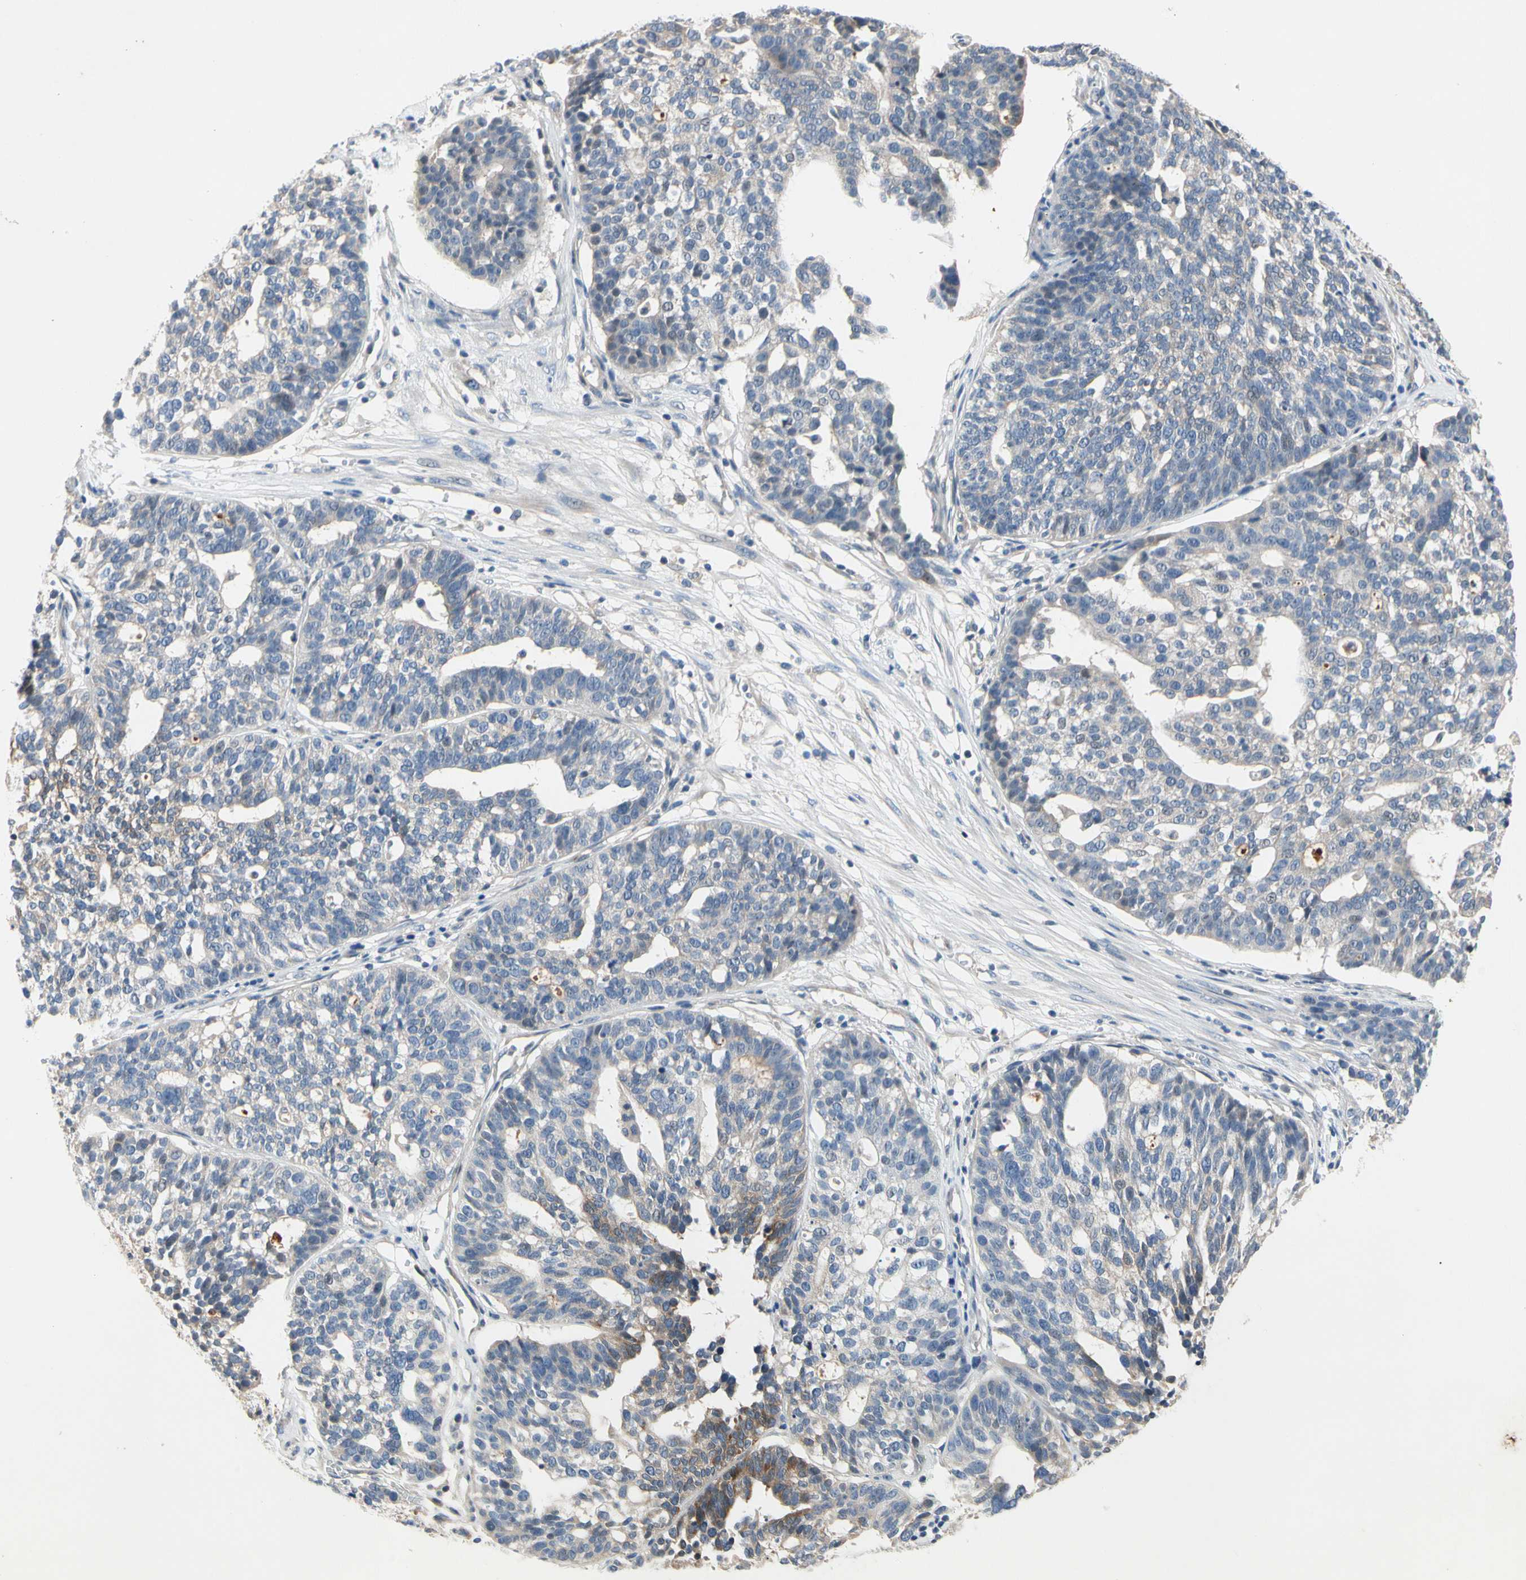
{"staining": {"intensity": "weak", "quantity": "25%-75%", "location": "cytoplasmic/membranous"}, "tissue": "ovarian cancer", "cell_type": "Tumor cells", "image_type": "cancer", "snomed": [{"axis": "morphology", "description": "Cystadenocarcinoma, serous, NOS"}, {"axis": "topography", "description": "Ovary"}], "caption": "Ovarian serous cystadenocarcinoma was stained to show a protein in brown. There is low levels of weak cytoplasmic/membranous staining in approximately 25%-75% of tumor cells. (Brightfield microscopy of DAB IHC at high magnification).", "gene": "GAS6", "patient": {"sex": "female", "age": 59}}